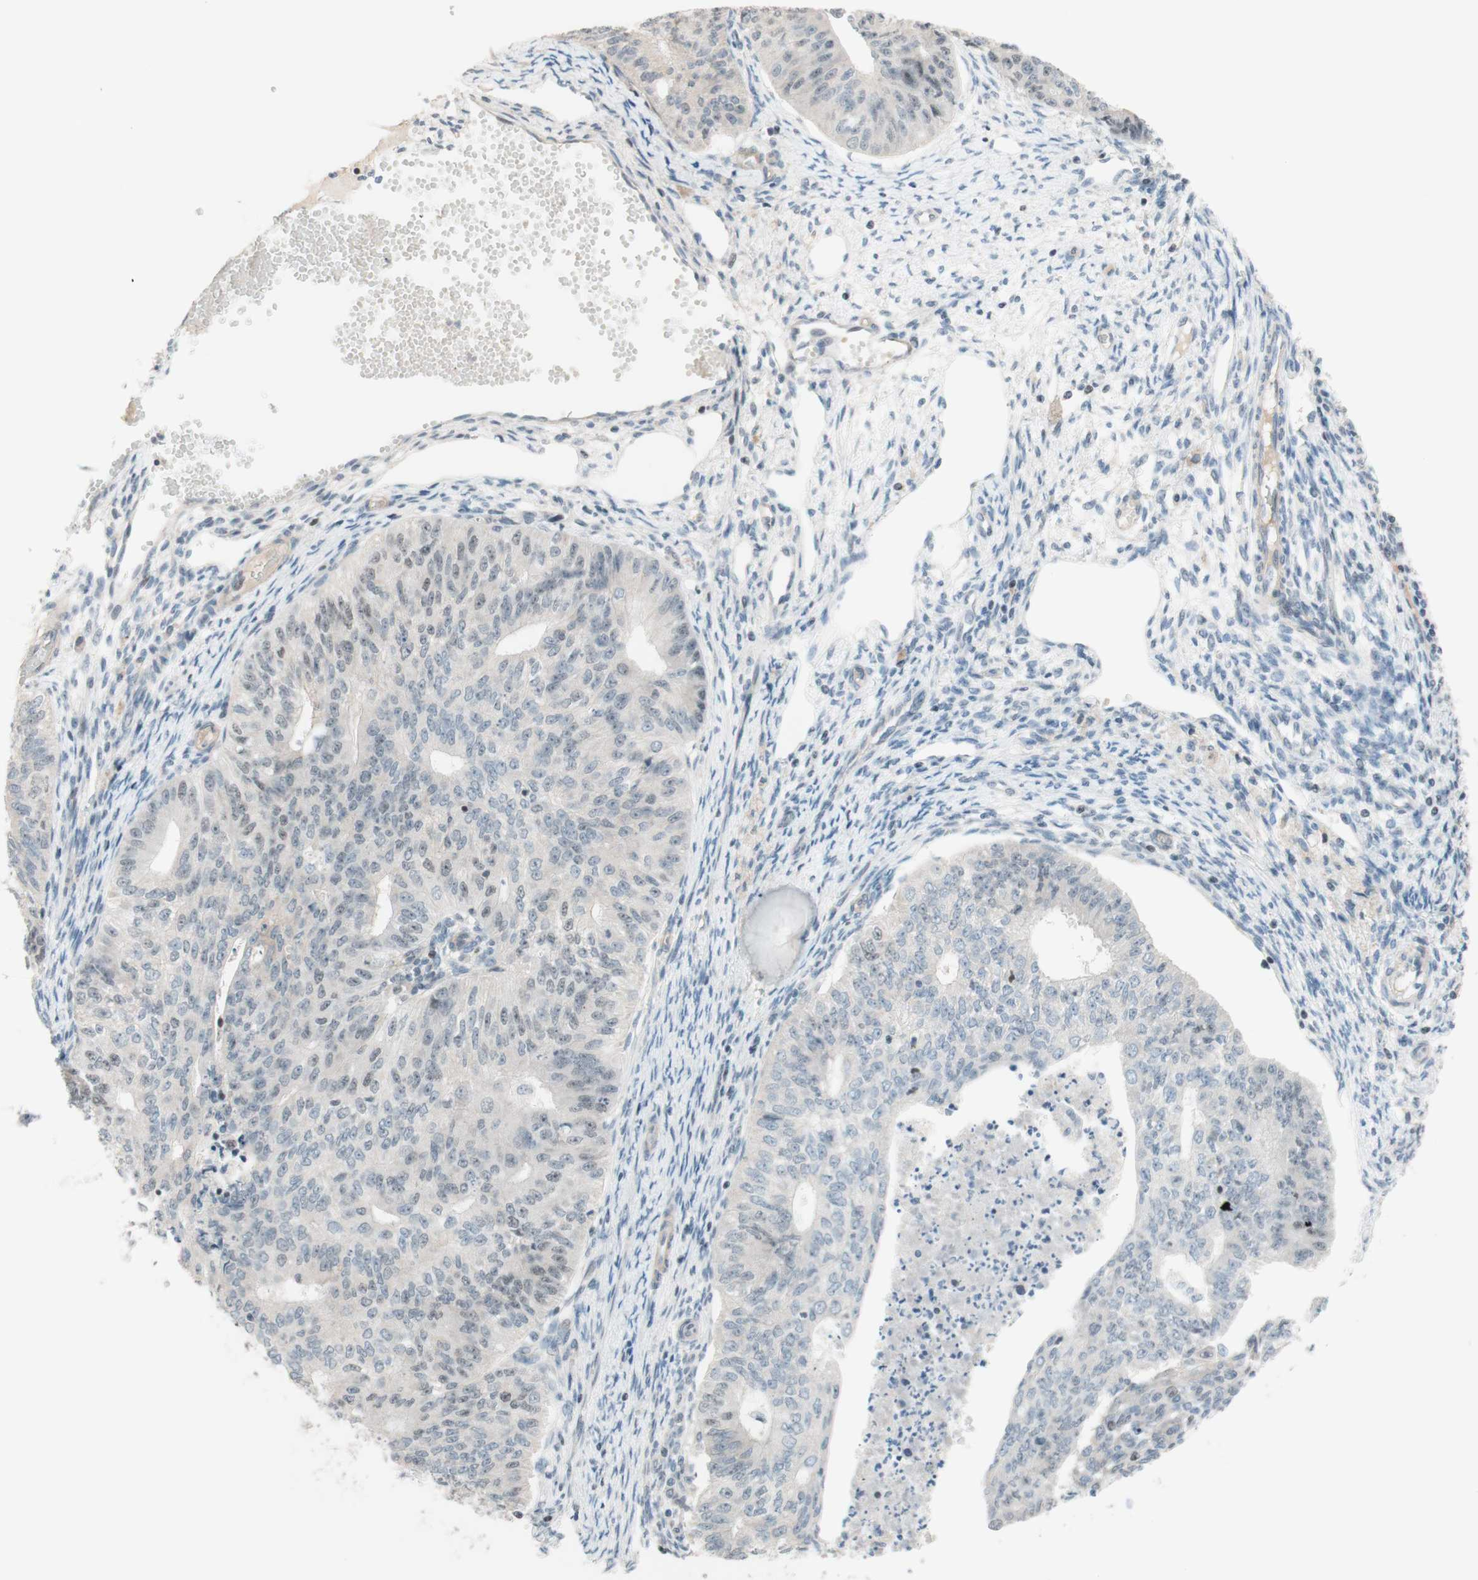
{"staining": {"intensity": "weak", "quantity": "25%-75%", "location": "nuclear"}, "tissue": "endometrial cancer", "cell_type": "Tumor cells", "image_type": "cancer", "snomed": [{"axis": "morphology", "description": "Adenocarcinoma, NOS"}, {"axis": "topography", "description": "Endometrium"}], "caption": "A brown stain highlights weak nuclear staining of a protein in adenocarcinoma (endometrial) tumor cells.", "gene": "JPH1", "patient": {"sex": "female", "age": 32}}